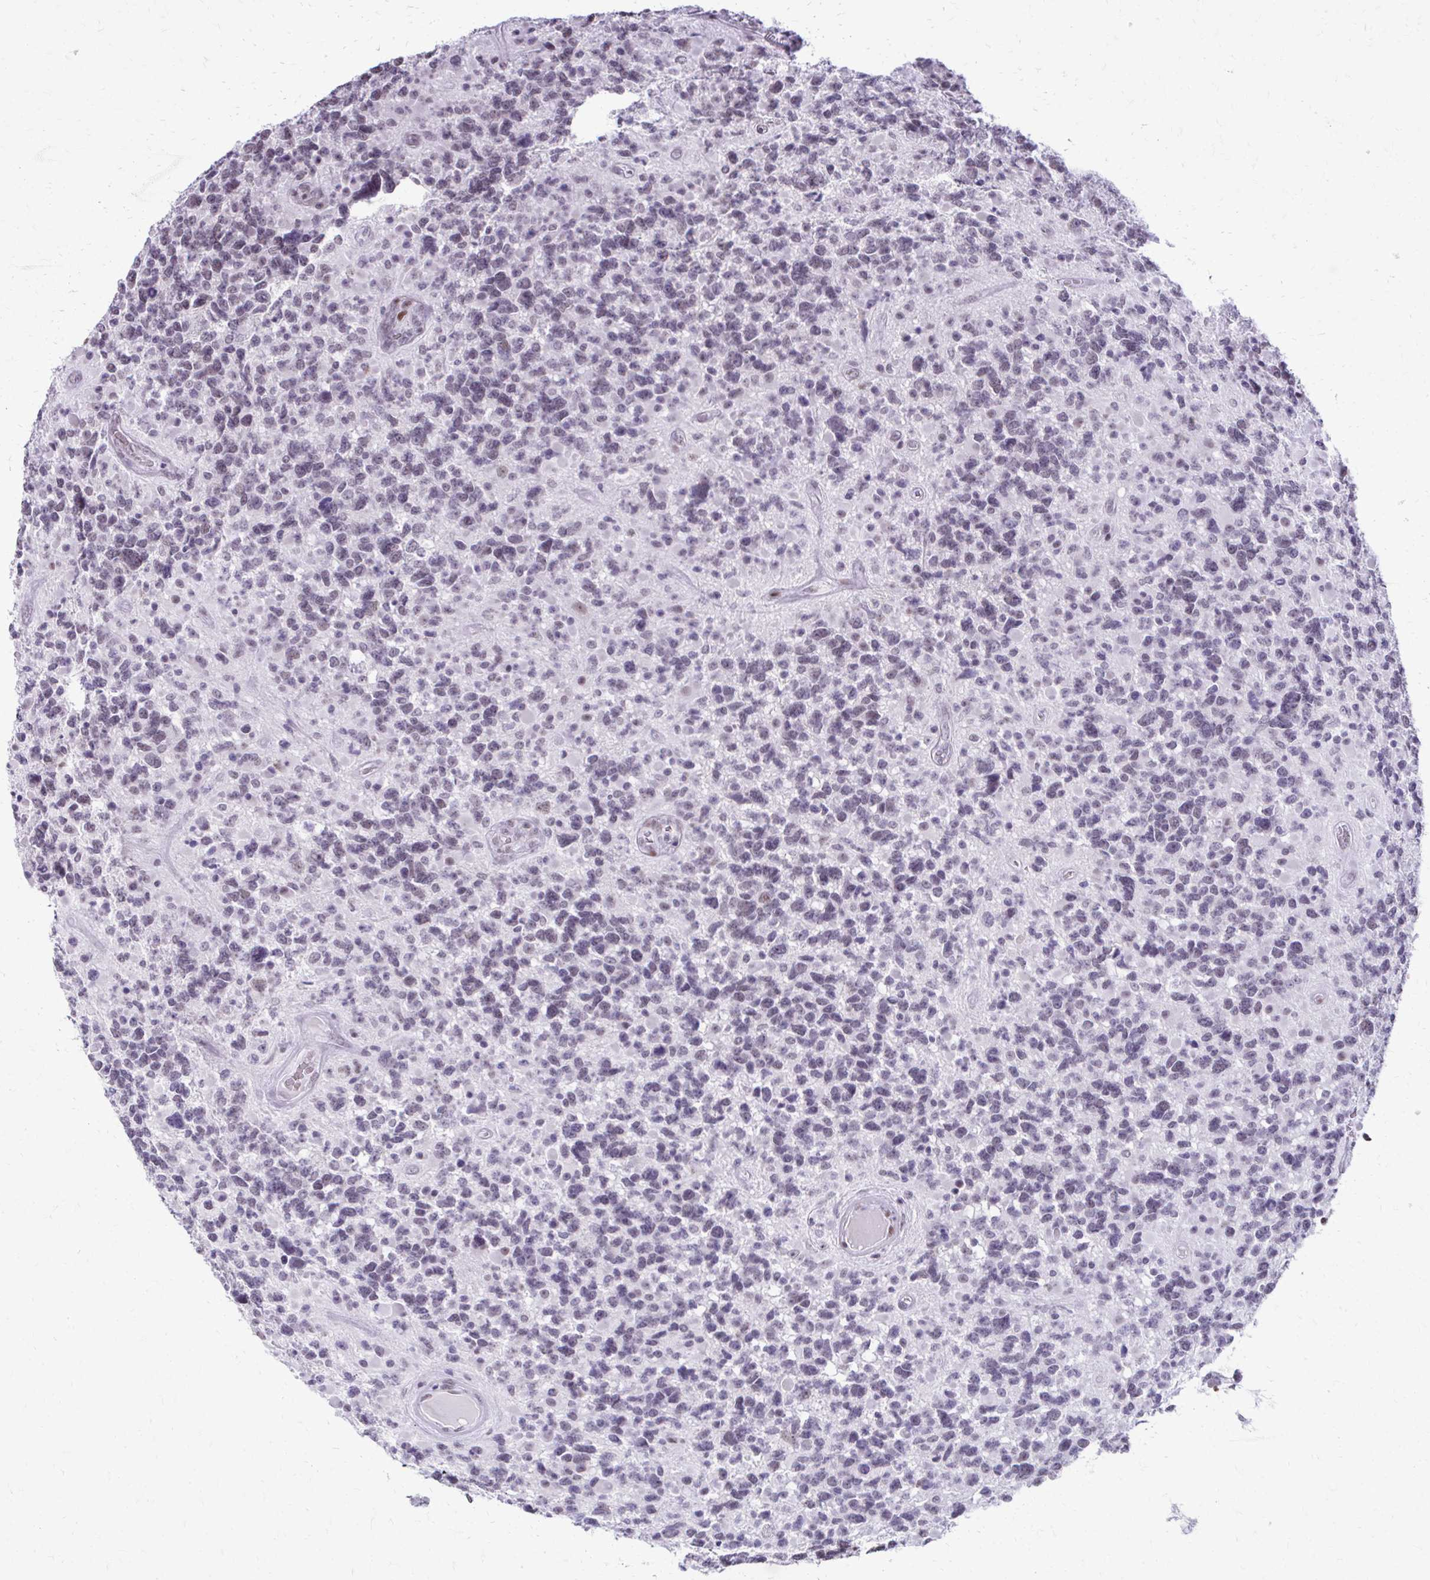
{"staining": {"intensity": "negative", "quantity": "none", "location": "none"}, "tissue": "glioma", "cell_type": "Tumor cells", "image_type": "cancer", "snomed": [{"axis": "morphology", "description": "Glioma, malignant, High grade"}, {"axis": "topography", "description": "Brain"}], "caption": "Tumor cells show no significant expression in glioma. (DAB IHC with hematoxylin counter stain).", "gene": "SS18", "patient": {"sex": "female", "age": 40}}